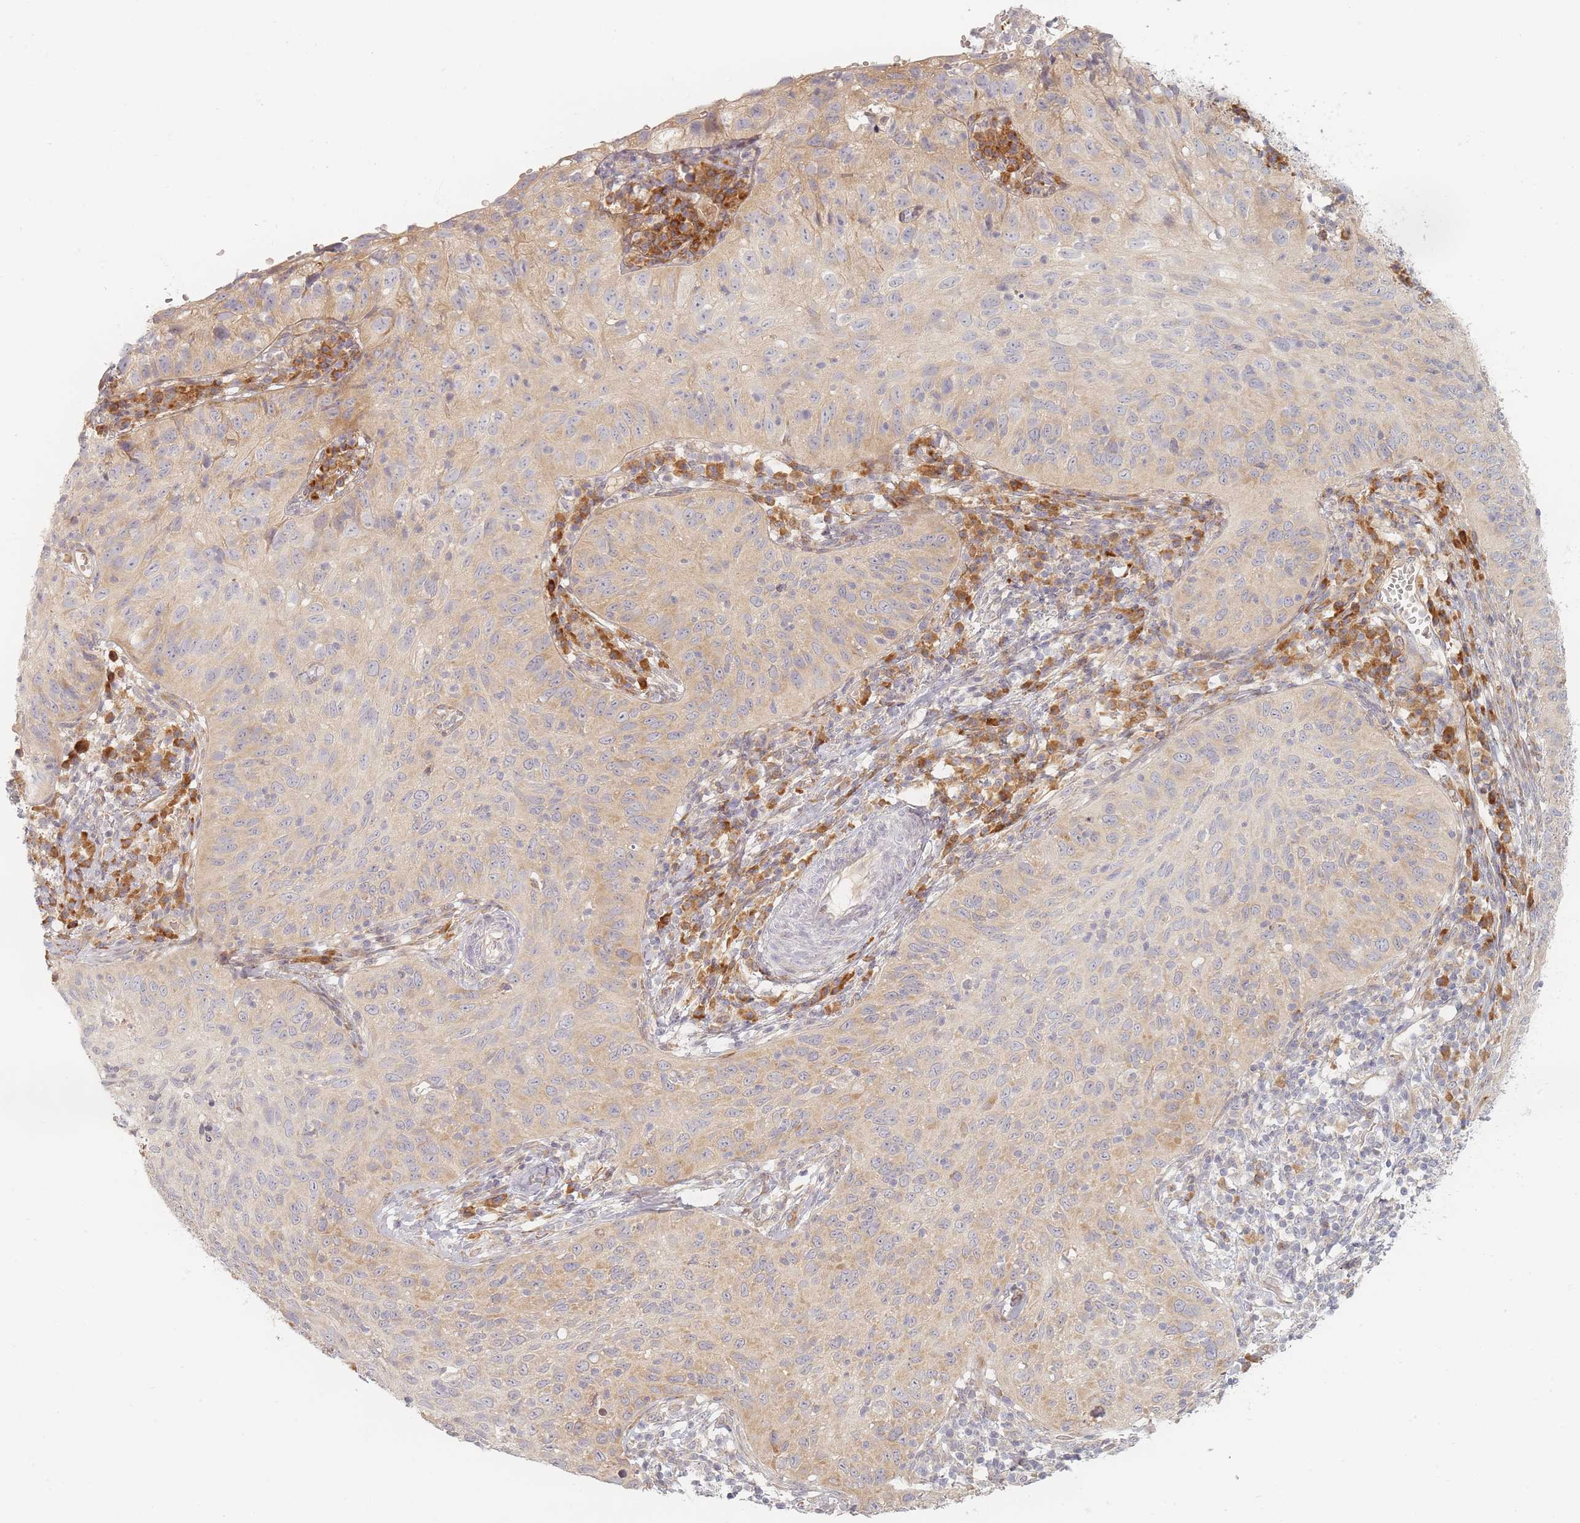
{"staining": {"intensity": "weak", "quantity": ">75%", "location": "cytoplasmic/membranous"}, "tissue": "cervical cancer", "cell_type": "Tumor cells", "image_type": "cancer", "snomed": [{"axis": "morphology", "description": "Squamous cell carcinoma, NOS"}, {"axis": "topography", "description": "Cervix"}], "caption": "Protein staining of cervical cancer (squamous cell carcinoma) tissue exhibits weak cytoplasmic/membranous expression in about >75% of tumor cells. (DAB (3,3'-diaminobenzidine) = brown stain, brightfield microscopy at high magnification).", "gene": "ZKSCAN7", "patient": {"sex": "female", "age": 30}}